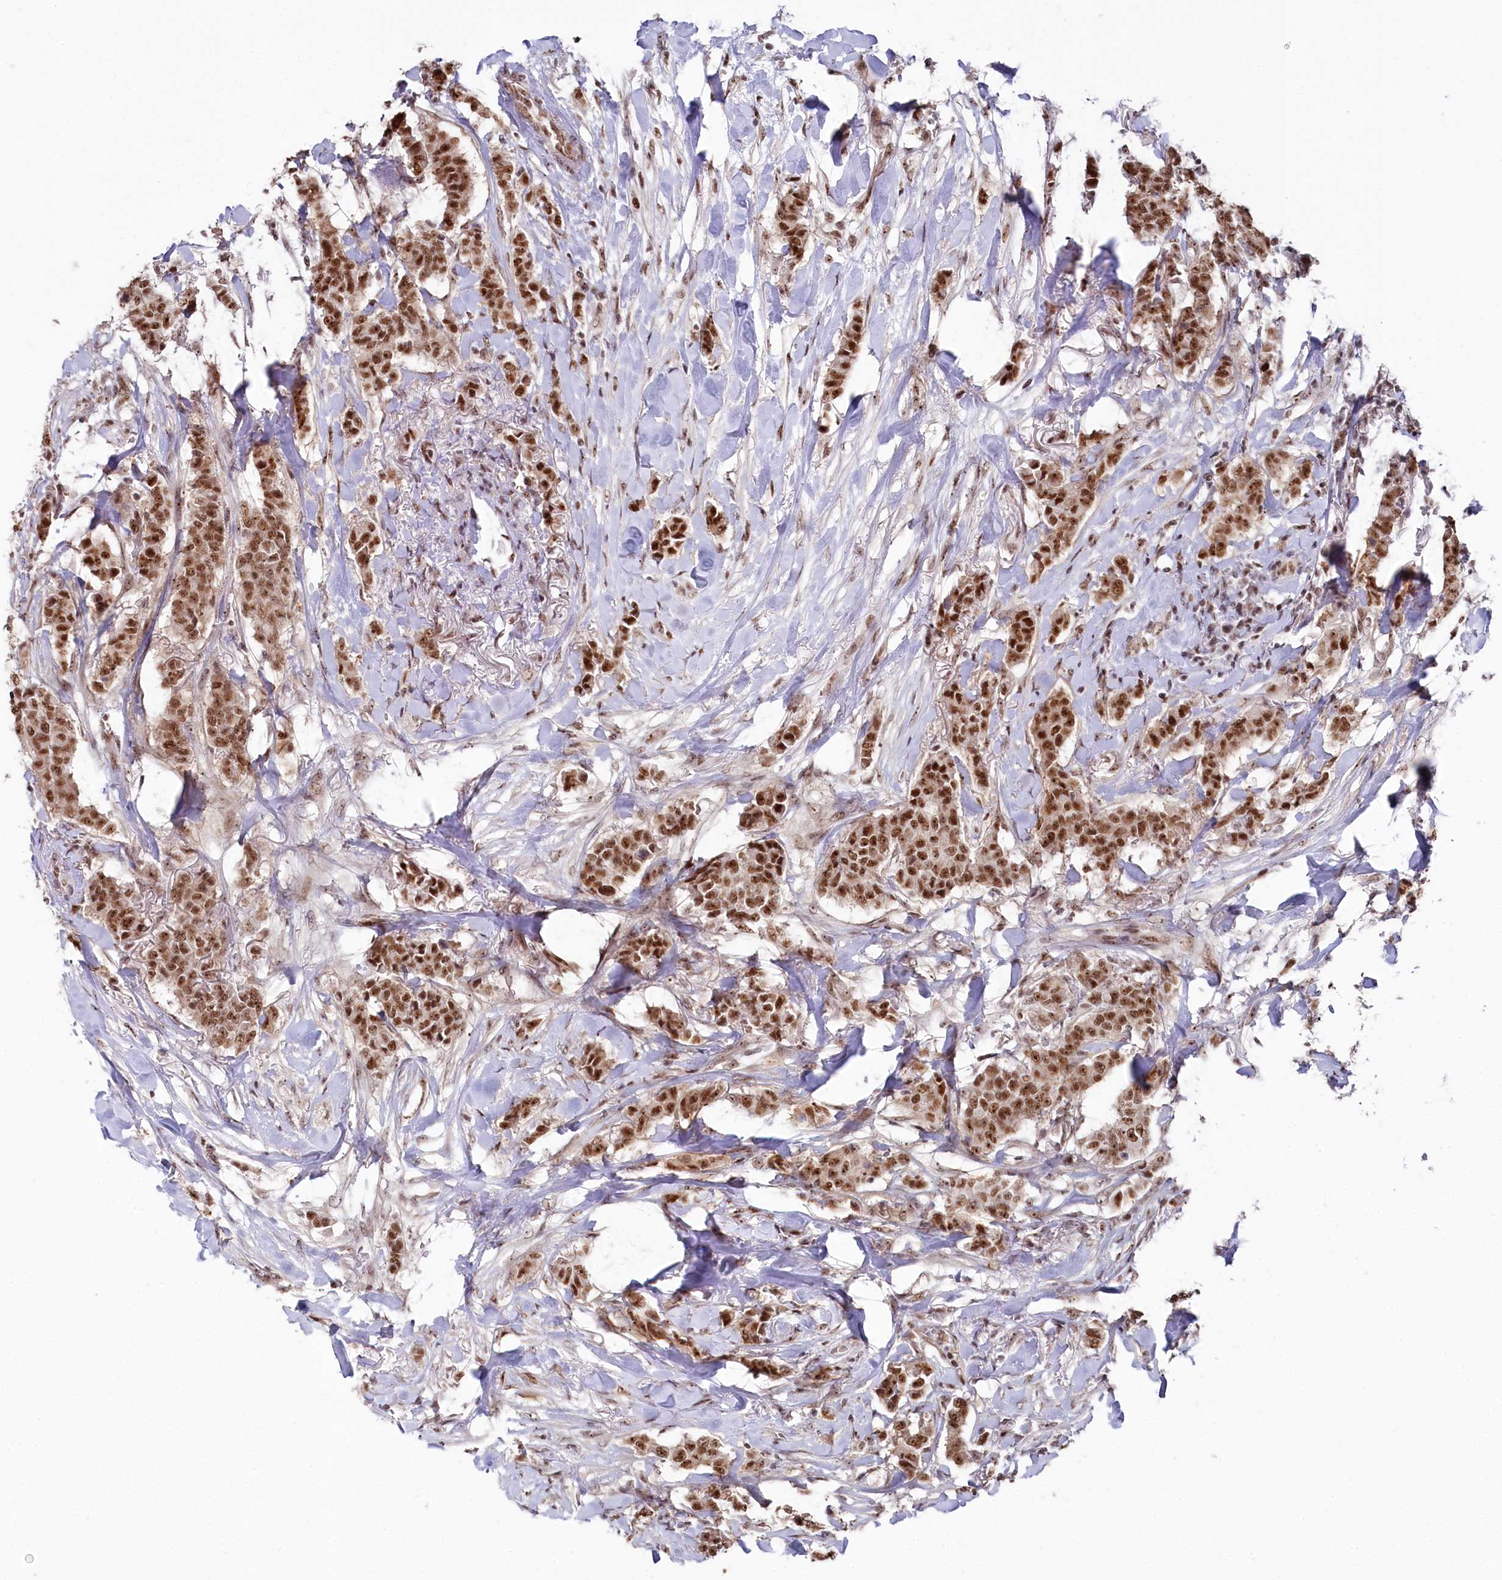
{"staining": {"intensity": "strong", "quantity": ">75%", "location": "nuclear"}, "tissue": "breast cancer", "cell_type": "Tumor cells", "image_type": "cancer", "snomed": [{"axis": "morphology", "description": "Duct carcinoma"}, {"axis": "topography", "description": "Breast"}], "caption": "Human breast cancer stained for a protein (brown) displays strong nuclear positive expression in about >75% of tumor cells.", "gene": "POLR2H", "patient": {"sex": "female", "age": 40}}